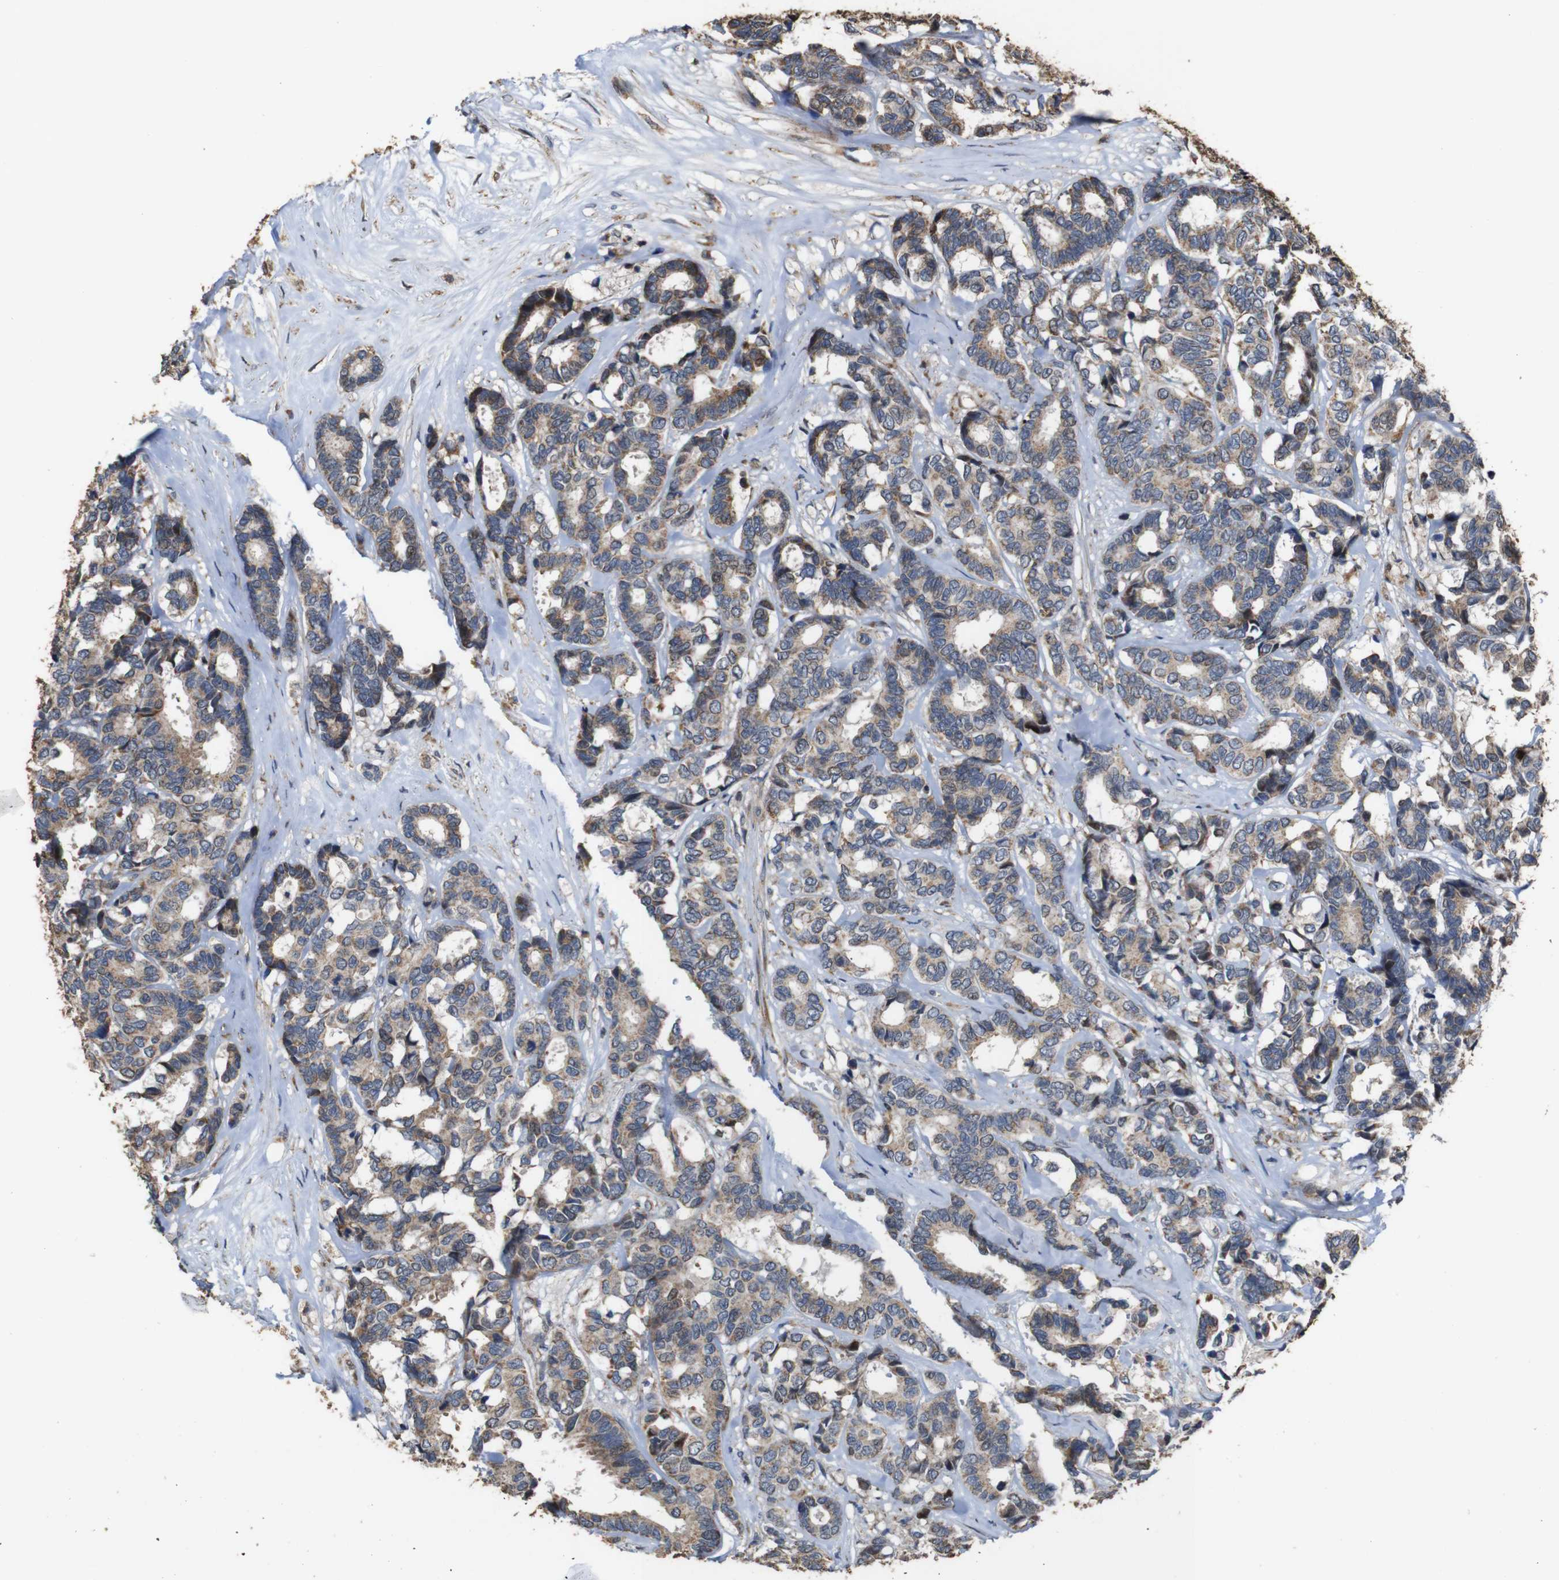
{"staining": {"intensity": "weak", "quantity": ">75%", "location": "cytoplasmic/membranous"}, "tissue": "breast cancer", "cell_type": "Tumor cells", "image_type": "cancer", "snomed": [{"axis": "morphology", "description": "Duct carcinoma"}, {"axis": "topography", "description": "Breast"}], "caption": "A high-resolution photomicrograph shows immunohistochemistry staining of intraductal carcinoma (breast), which reveals weak cytoplasmic/membranous expression in about >75% of tumor cells.", "gene": "SNN", "patient": {"sex": "female", "age": 87}}